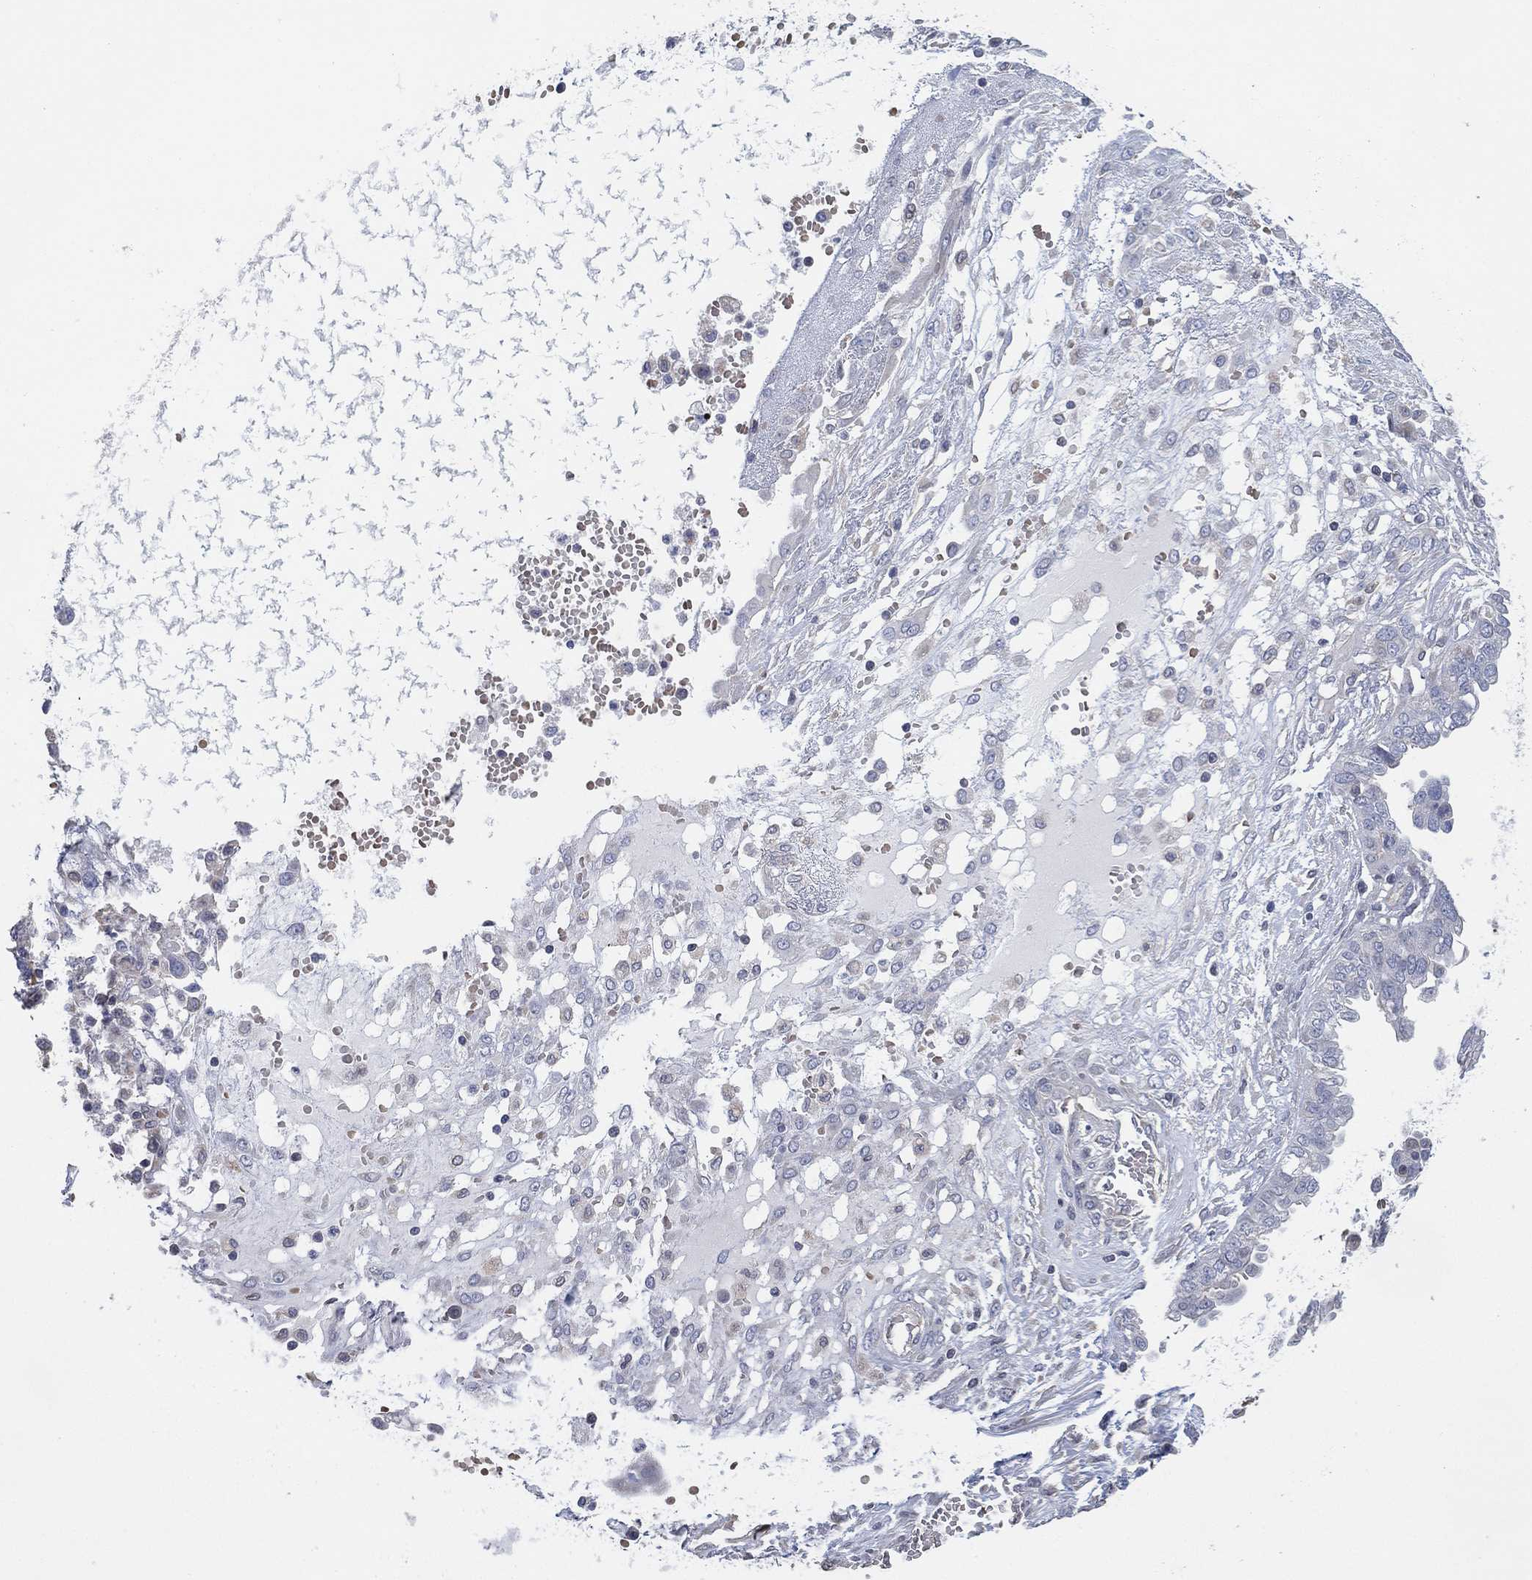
{"staining": {"intensity": "negative", "quantity": "none", "location": "none"}, "tissue": "ovarian cancer", "cell_type": "Tumor cells", "image_type": "cancer", "snomed": [{"axis": "morphology", "description": "Cystadenocarcinoma, serous, NOS"}, {"axis": "topography", "description": "Ovary"}], "caption": "Tumor cells are negative for protein expression in human ovarian cancer (serous cystadenocarcinoma).", "gene": "CFTR", "patient": {"sex": "female", "age": 67}}